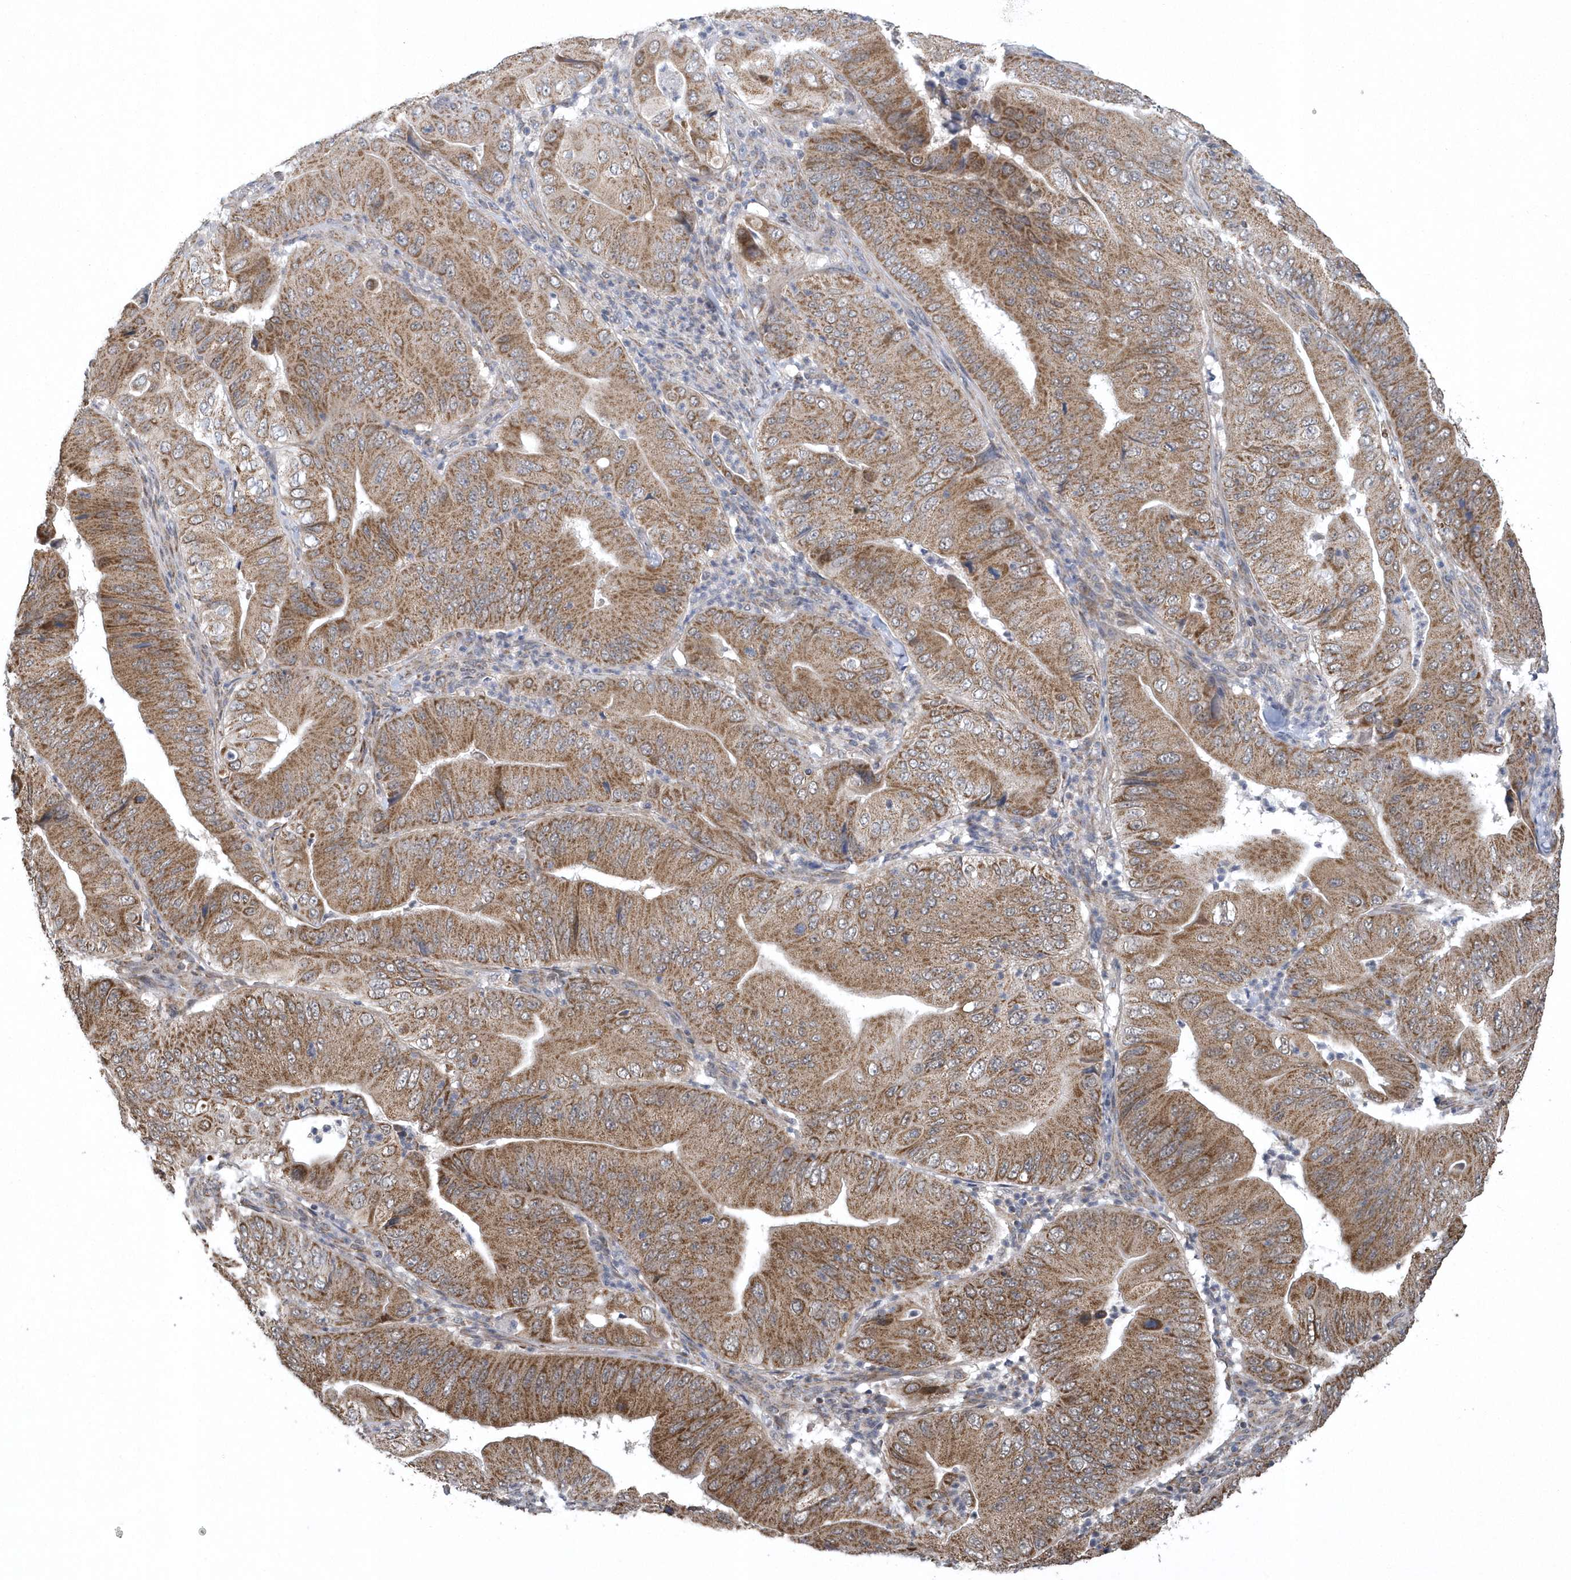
{"staining": {"intensity": "moderate", "quantity": ">75%", "location": "cytoplasmic/membranous"}, "tissue": "pancreatic cancer", "cell_type": "Tumor cells", "image_type": "cancer", "snomed": [{"axis": "morphology", "description": "Adenocarcinoma, NOS"}, {"axis": "topography", "description": "Pancreas"}], "caption": "A micrograph of adenocarcinoma (pancreatic) stained for a protein exhibits moderate cytoplasmic/membranous brown staining in tumor cells.", "gene": "SLX9", "patient": {"sex": "female", "age": 77}}